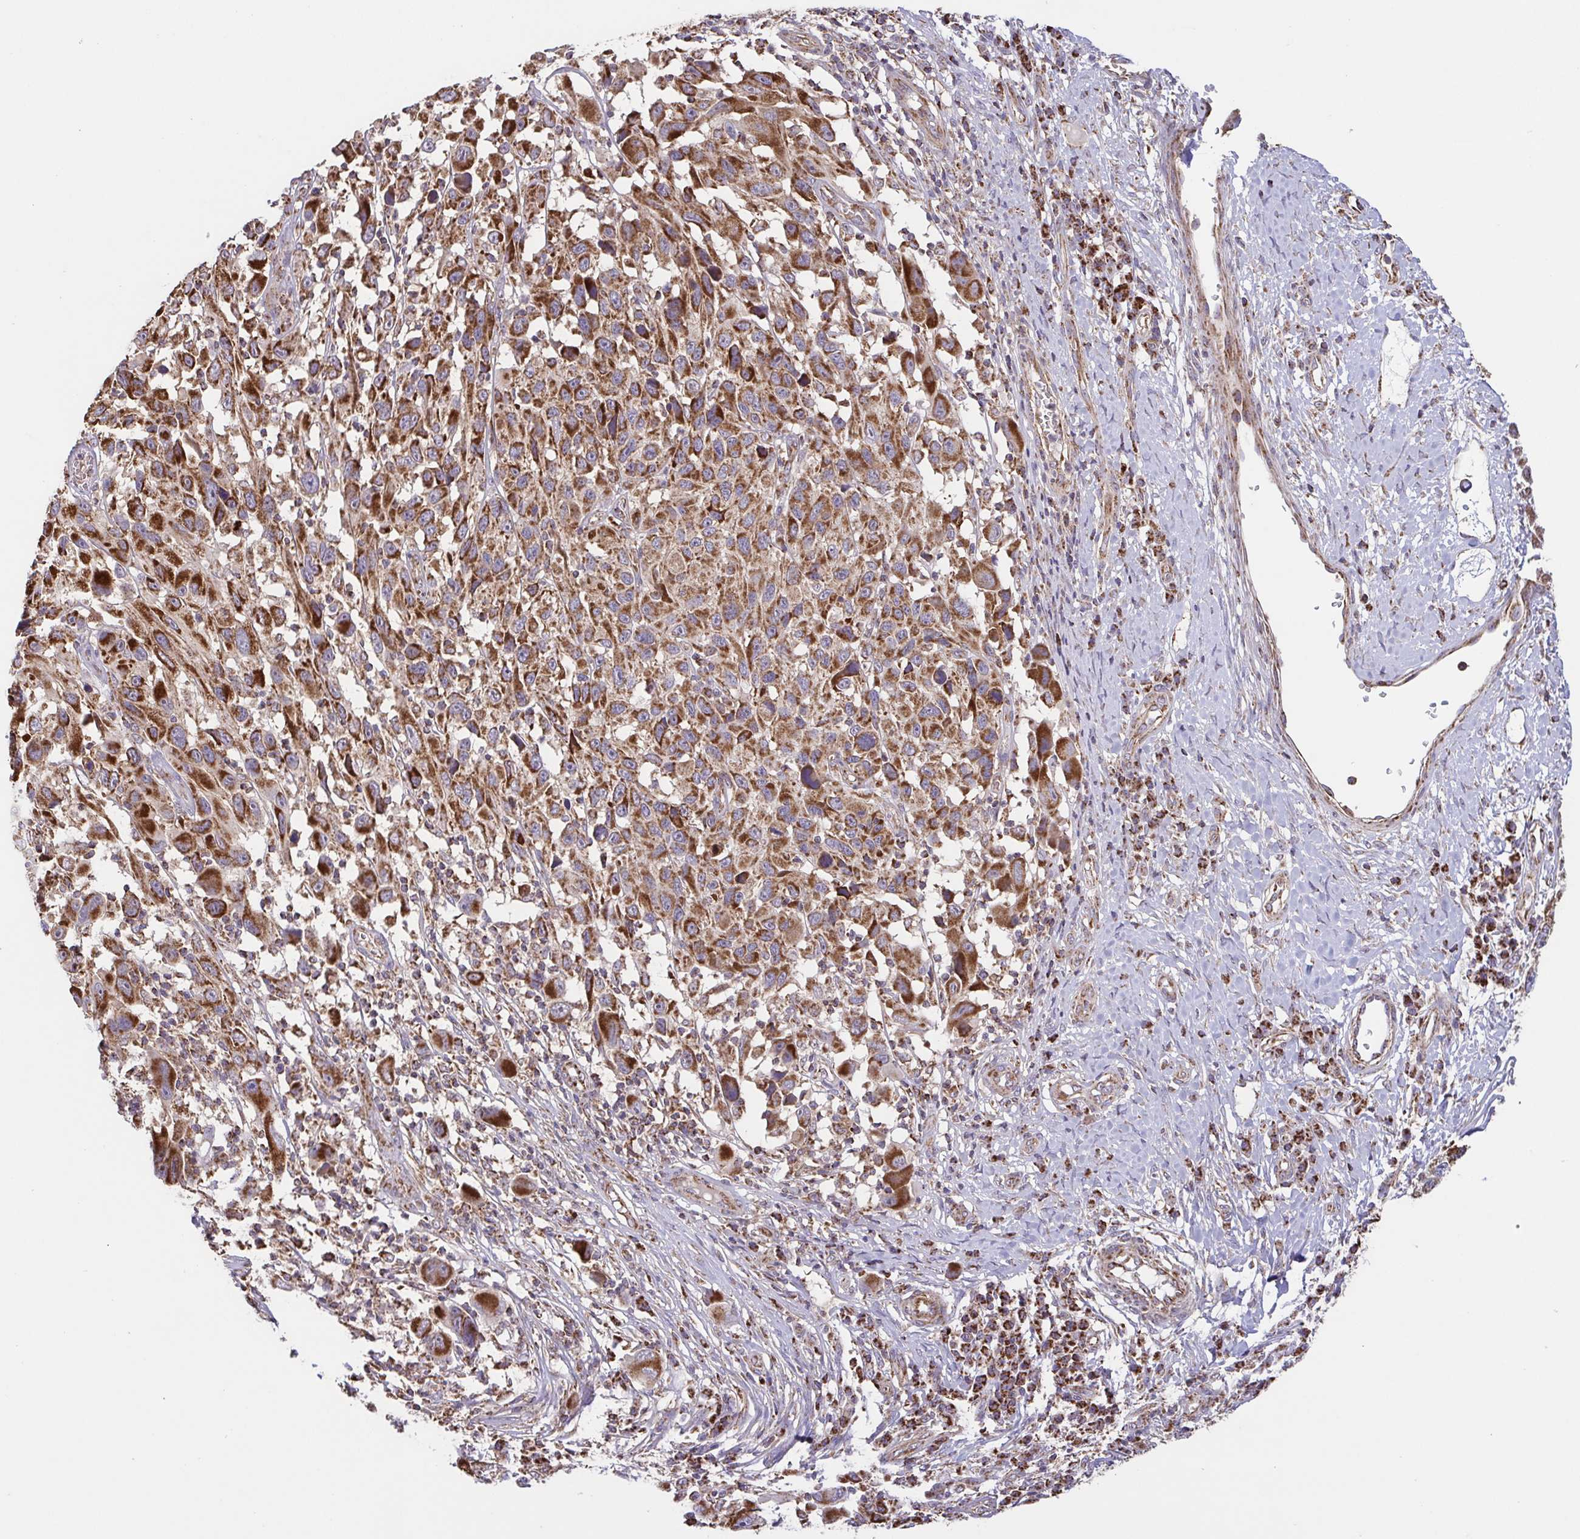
{"staining": {"intensity": "strong", "quantity": ">75%", "location": "cytoplasmic/membranous"}, "tissue": "melanoma", "cell_type": "Tumor cells", "image_type": "cancer", "snomed": [{"axis": "morphology", "description": "Malignant melanoma, NOS"}, {"axis": "topography", "description": "Skin"}], "caption": "A high-resolution photomicrograph shows immunohistochemistry (IHC) staining of melanoma, which exhibits strong cytoplasmic/membranous staining in about >75% of tumor cells.", "gene": "DIP2B", "patient": {"sex": "male", "age": 53}}